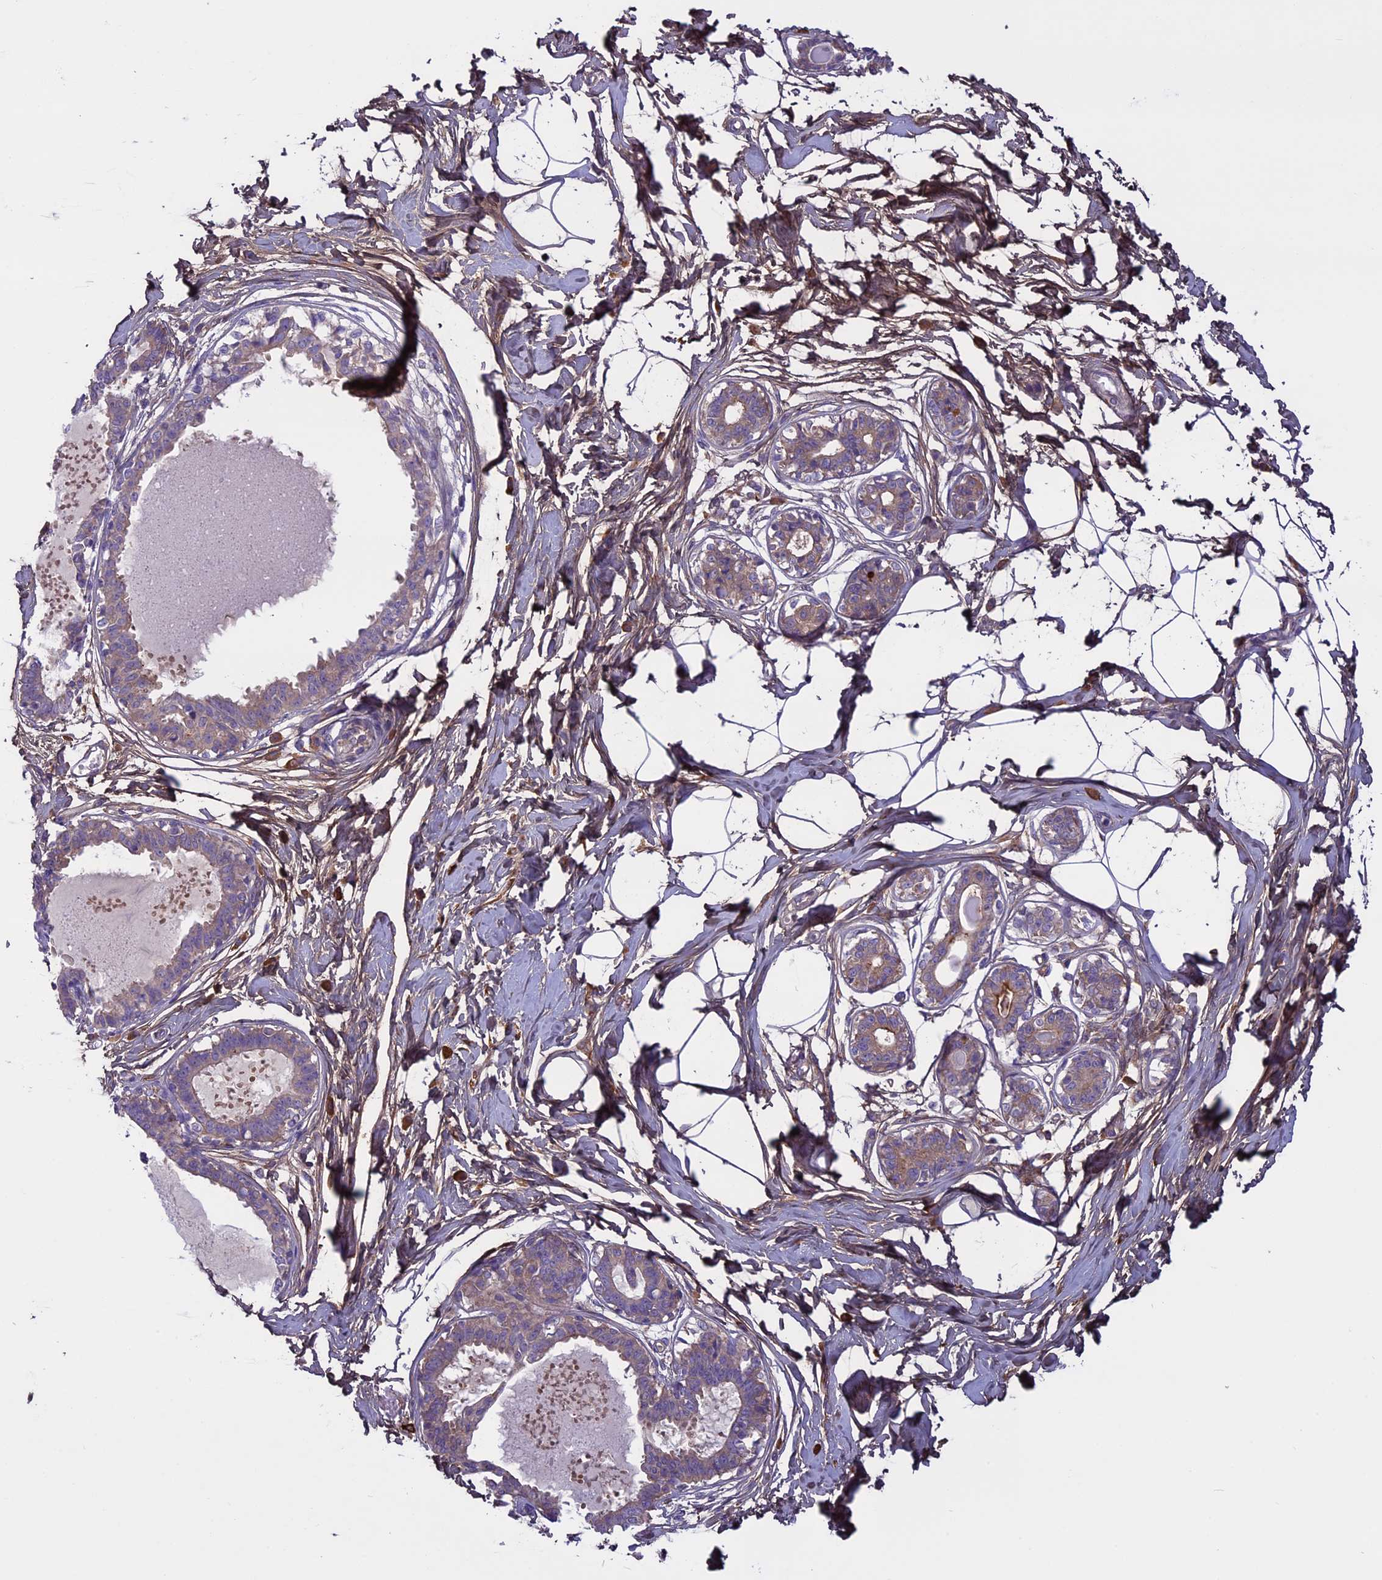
{"staining": {"intensity": "negative", "quantity": "none", "location": "none"}, "tissue": "breast", "cell_type": "Adipocytes", "image_type": "normal", "snomed": [{"axis": "morphology", "description": "Normal tissue, NOS"}, {"axis": "topography", "description": "Breast"}], "caption": "Micrograph shows no protein positivity in adipocytes of benign breast.", "gene": "DCTN5", "patient": {"sex": "female", "age": 45}}